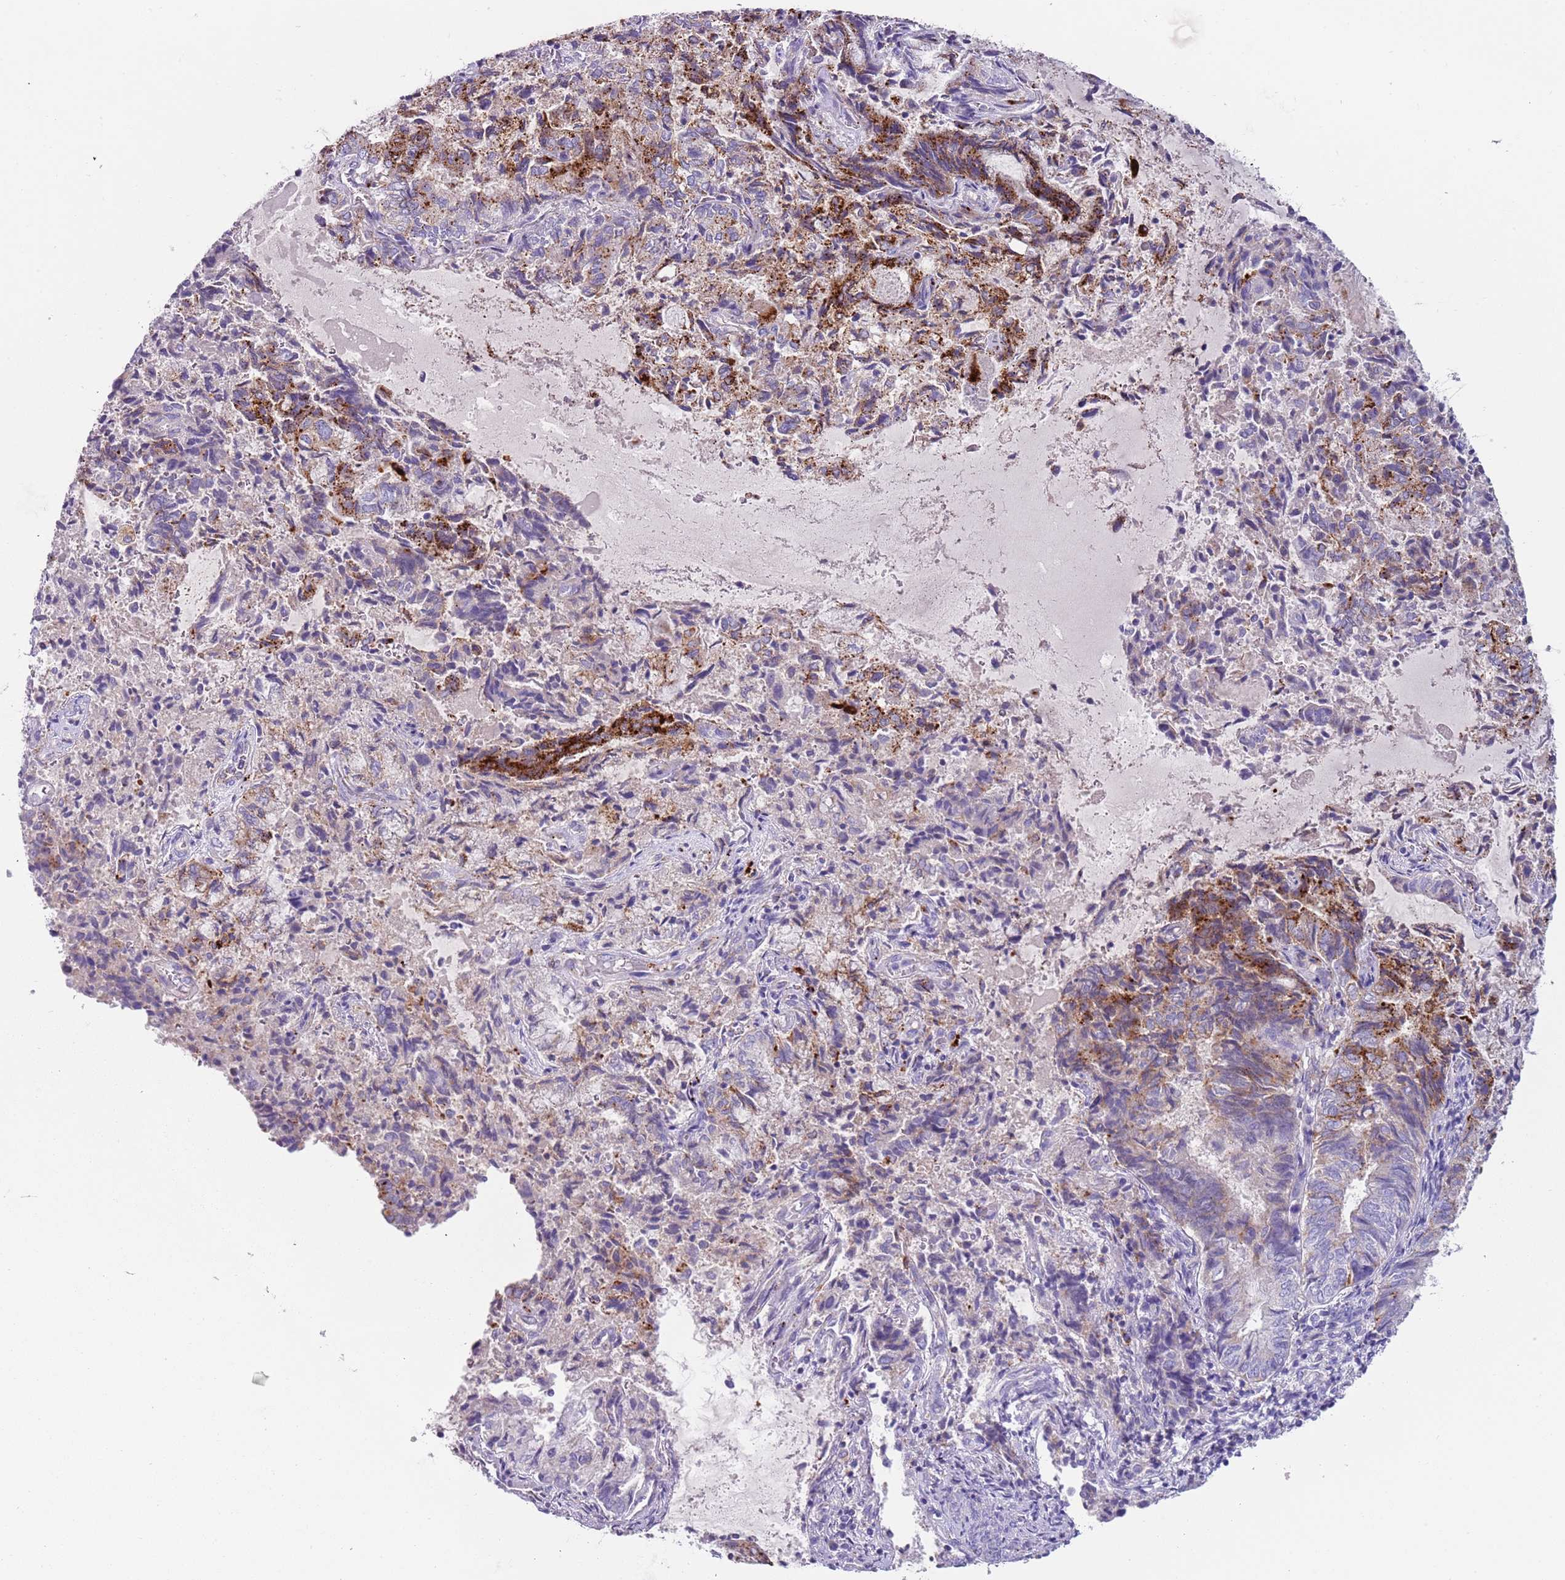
{"staining": {"intensity": "strong", "quantity": "25%-75%", "location": "cytoplasmic/membranous"}, "tissue": "endometrial cancer", "cell_type": "Tumor cells", "image_type": "cancer", "snomed": [{"axis": "morphology", "description": "Adenocarcinoma, NOS"}, {"axis": "topography", "description": "Endometrium"}], "caption": "Endometrial cancer stained with DAB immunohistochemistry exhibits high levels of strong cytoplasmic/membranous expression in approximately 25%-75% of tumor cells.", "gene": "LRRN3", "patient": {"sex": "female", "age": 80}}